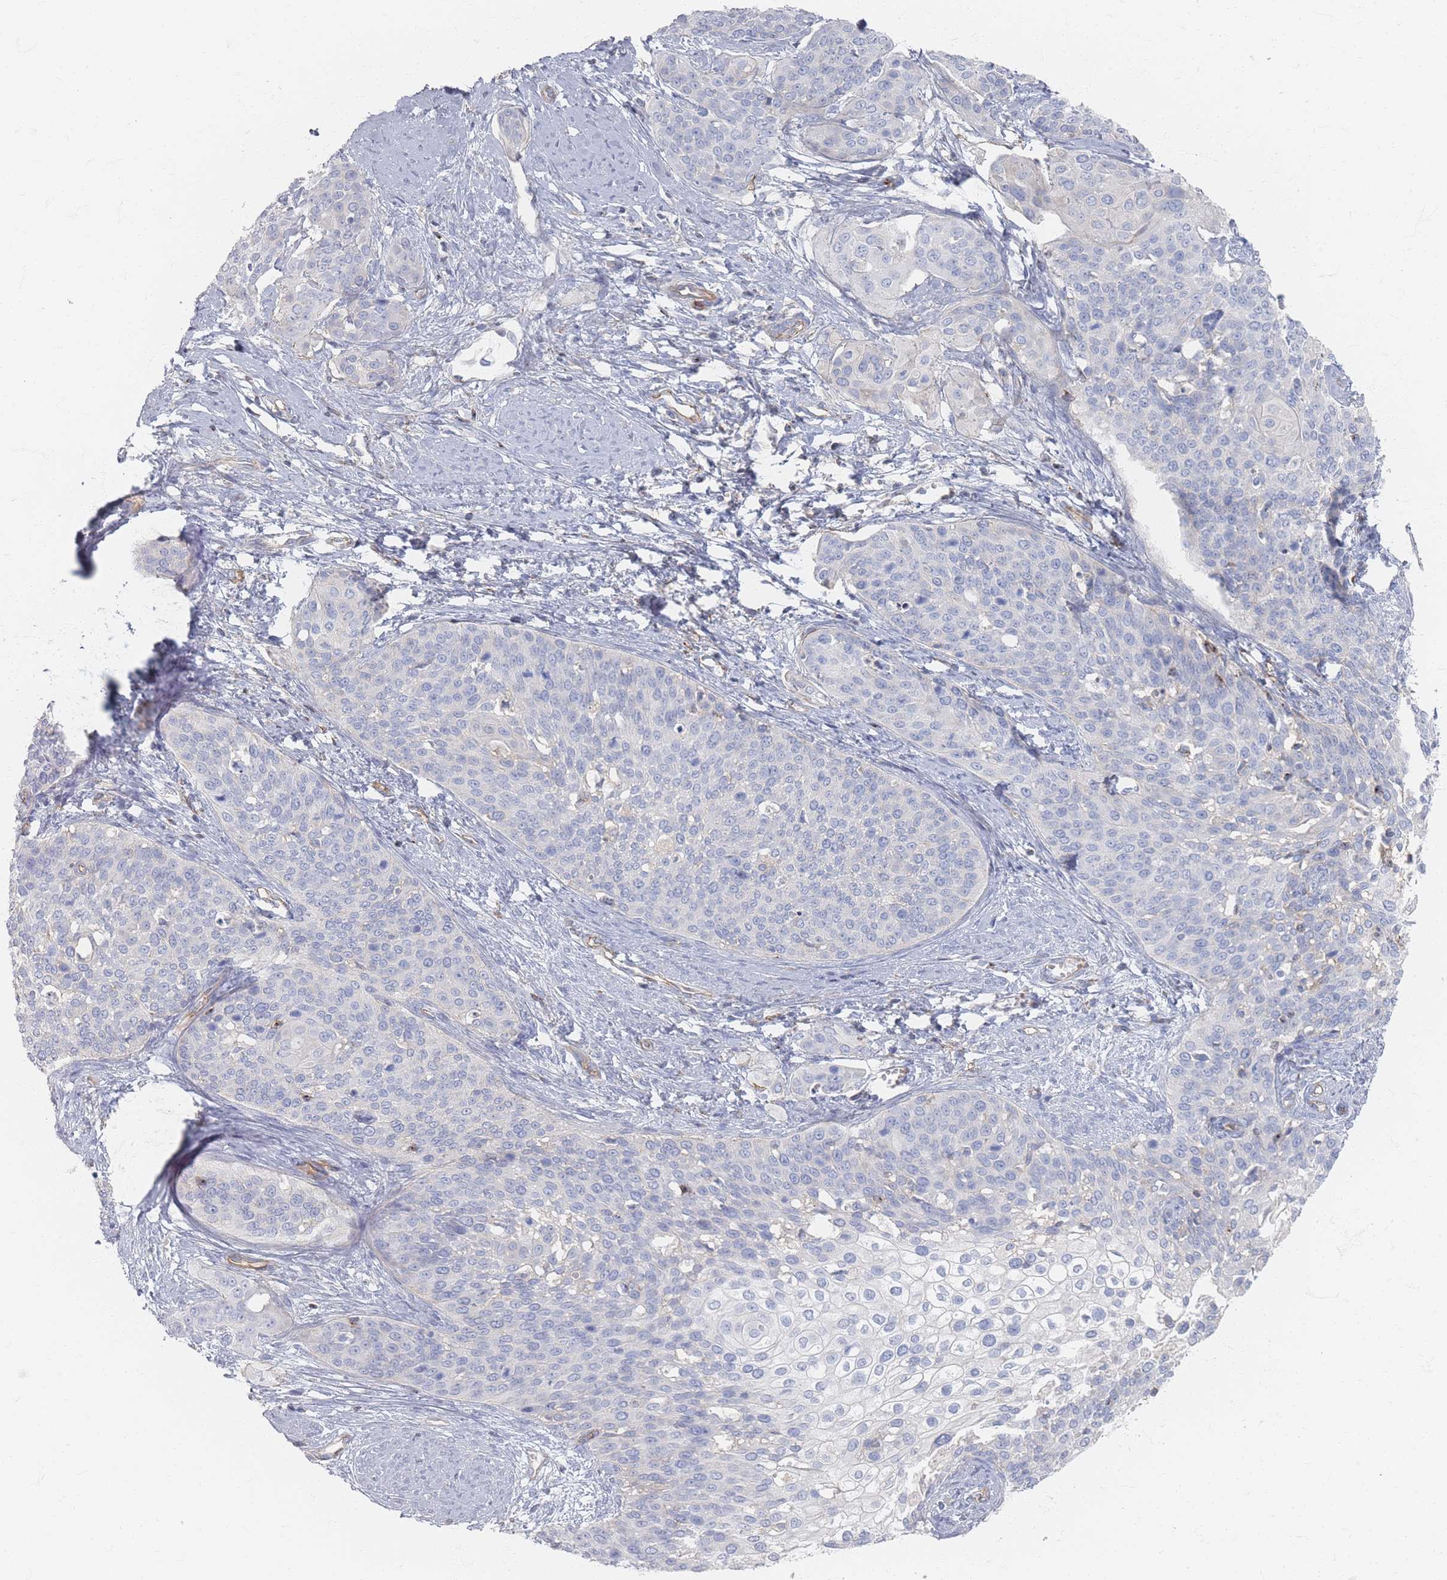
{"staining": {"intensity": "negative", "quantity": "none", "location": "none"}, "tissue": "cervical cancer", "cell_type": "Tumor cells", "image_type": "cancer", "snomed": [{"axis": "morphology", "description": "Squamous cell carcinoma, NOS"}, {"axis": "topography", "description": "Cervix"}], "caption": "Immunohistochemical staining of human cervical squamous cell carcinoma shows no significant positivity in tumor cells.", "gene": "GNB1", "patient": {"sex": "female", "age": 44}}